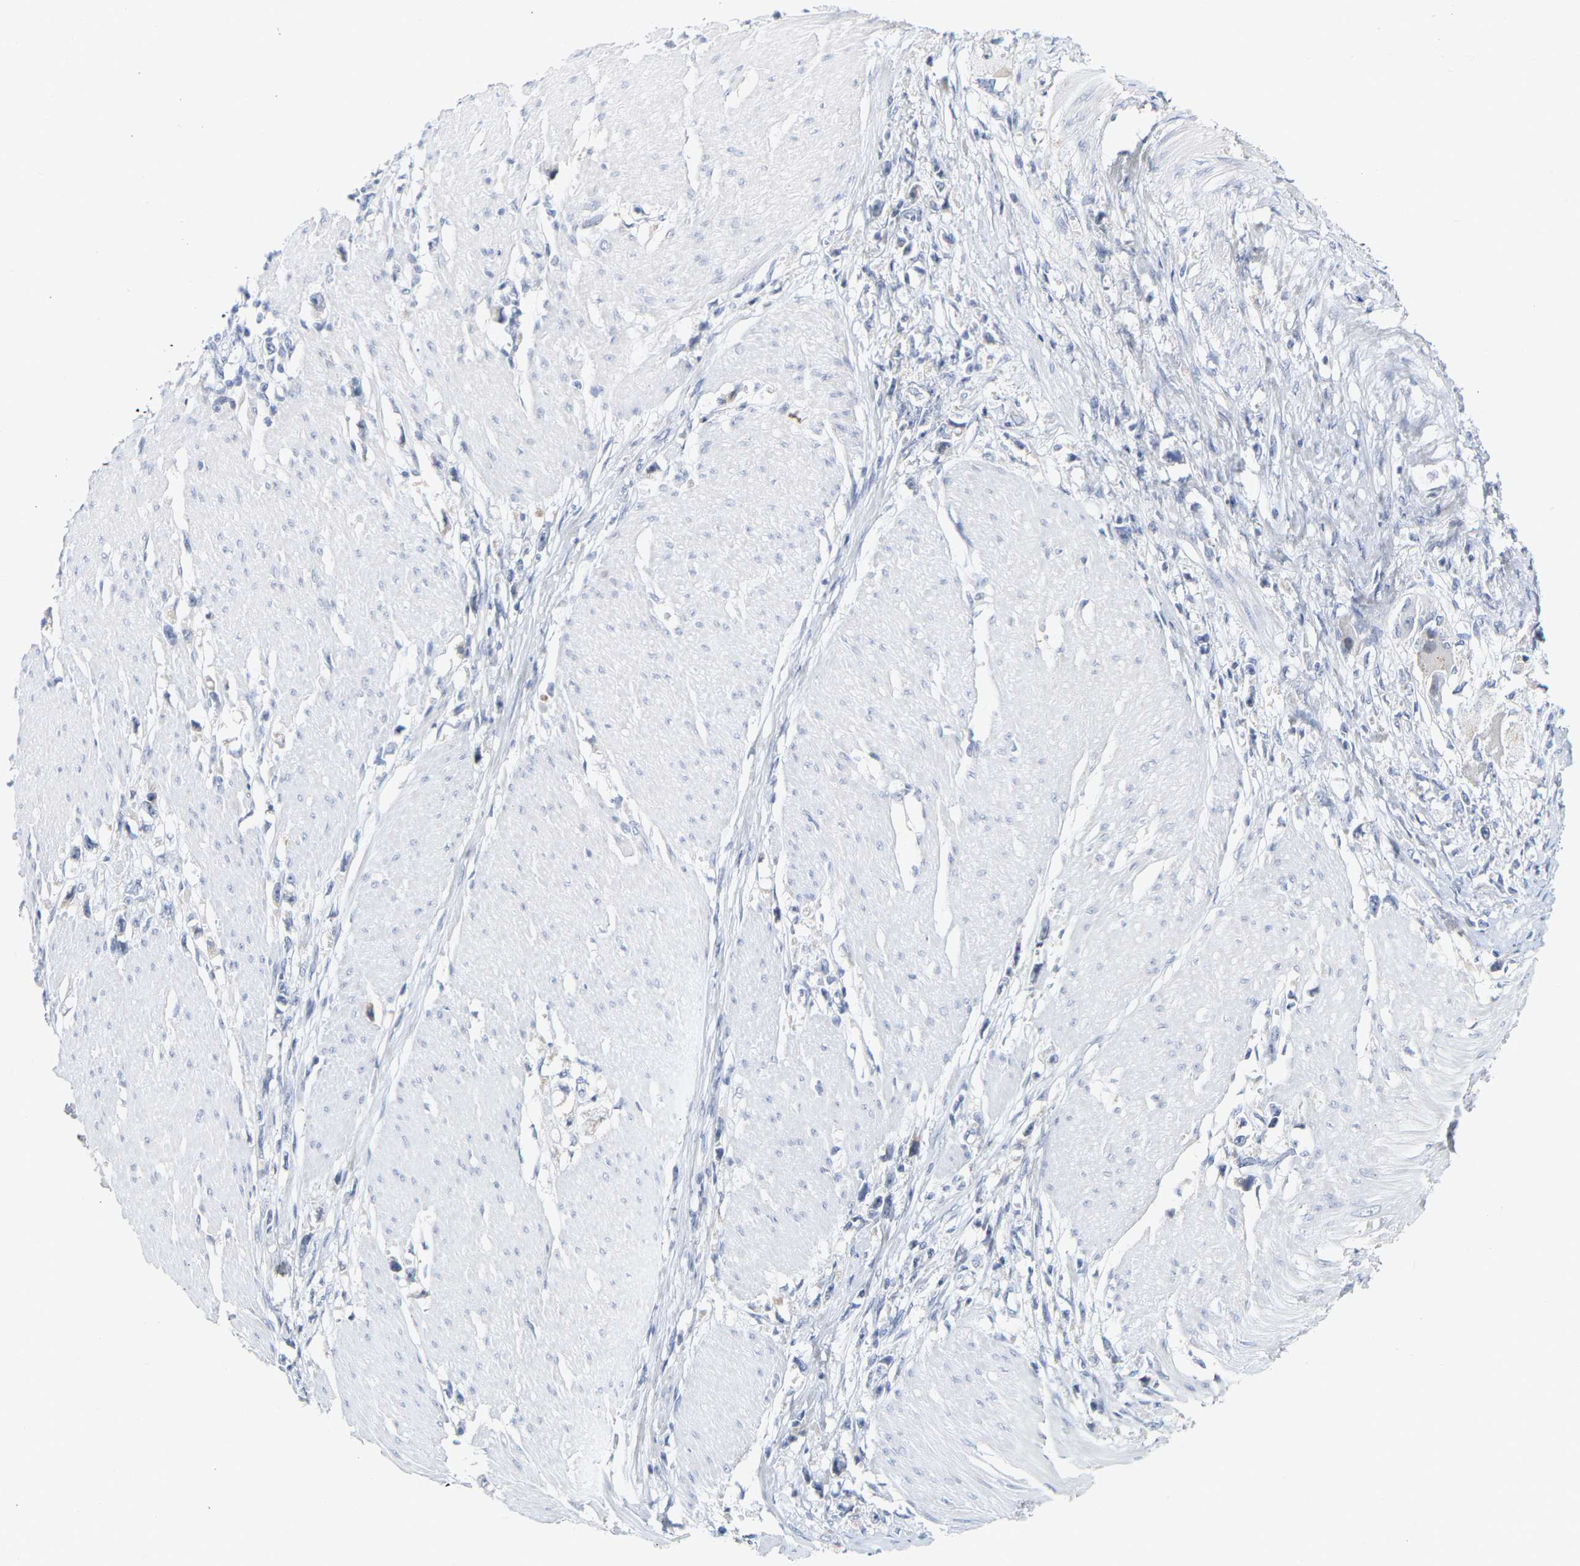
{"staining": {"intensity": "negative", "quantity": "none", "location": "none"}, "tissue": "stomach cancer", "cell_type": "Tumor cells", "image_type": "cancer", "snomed": [{"axis": "morphology", "description": "Adenocarcinoma, NOS"}, {"axis": "topography", "description": "Stomach"}], "caption": "Stomach cancer (adenocarcinoma) was stained to show a protein in brown. There is no significant staining in tumor cells.", "gene": "KRT76", "patient": {"sex": "female", "age": 59}}